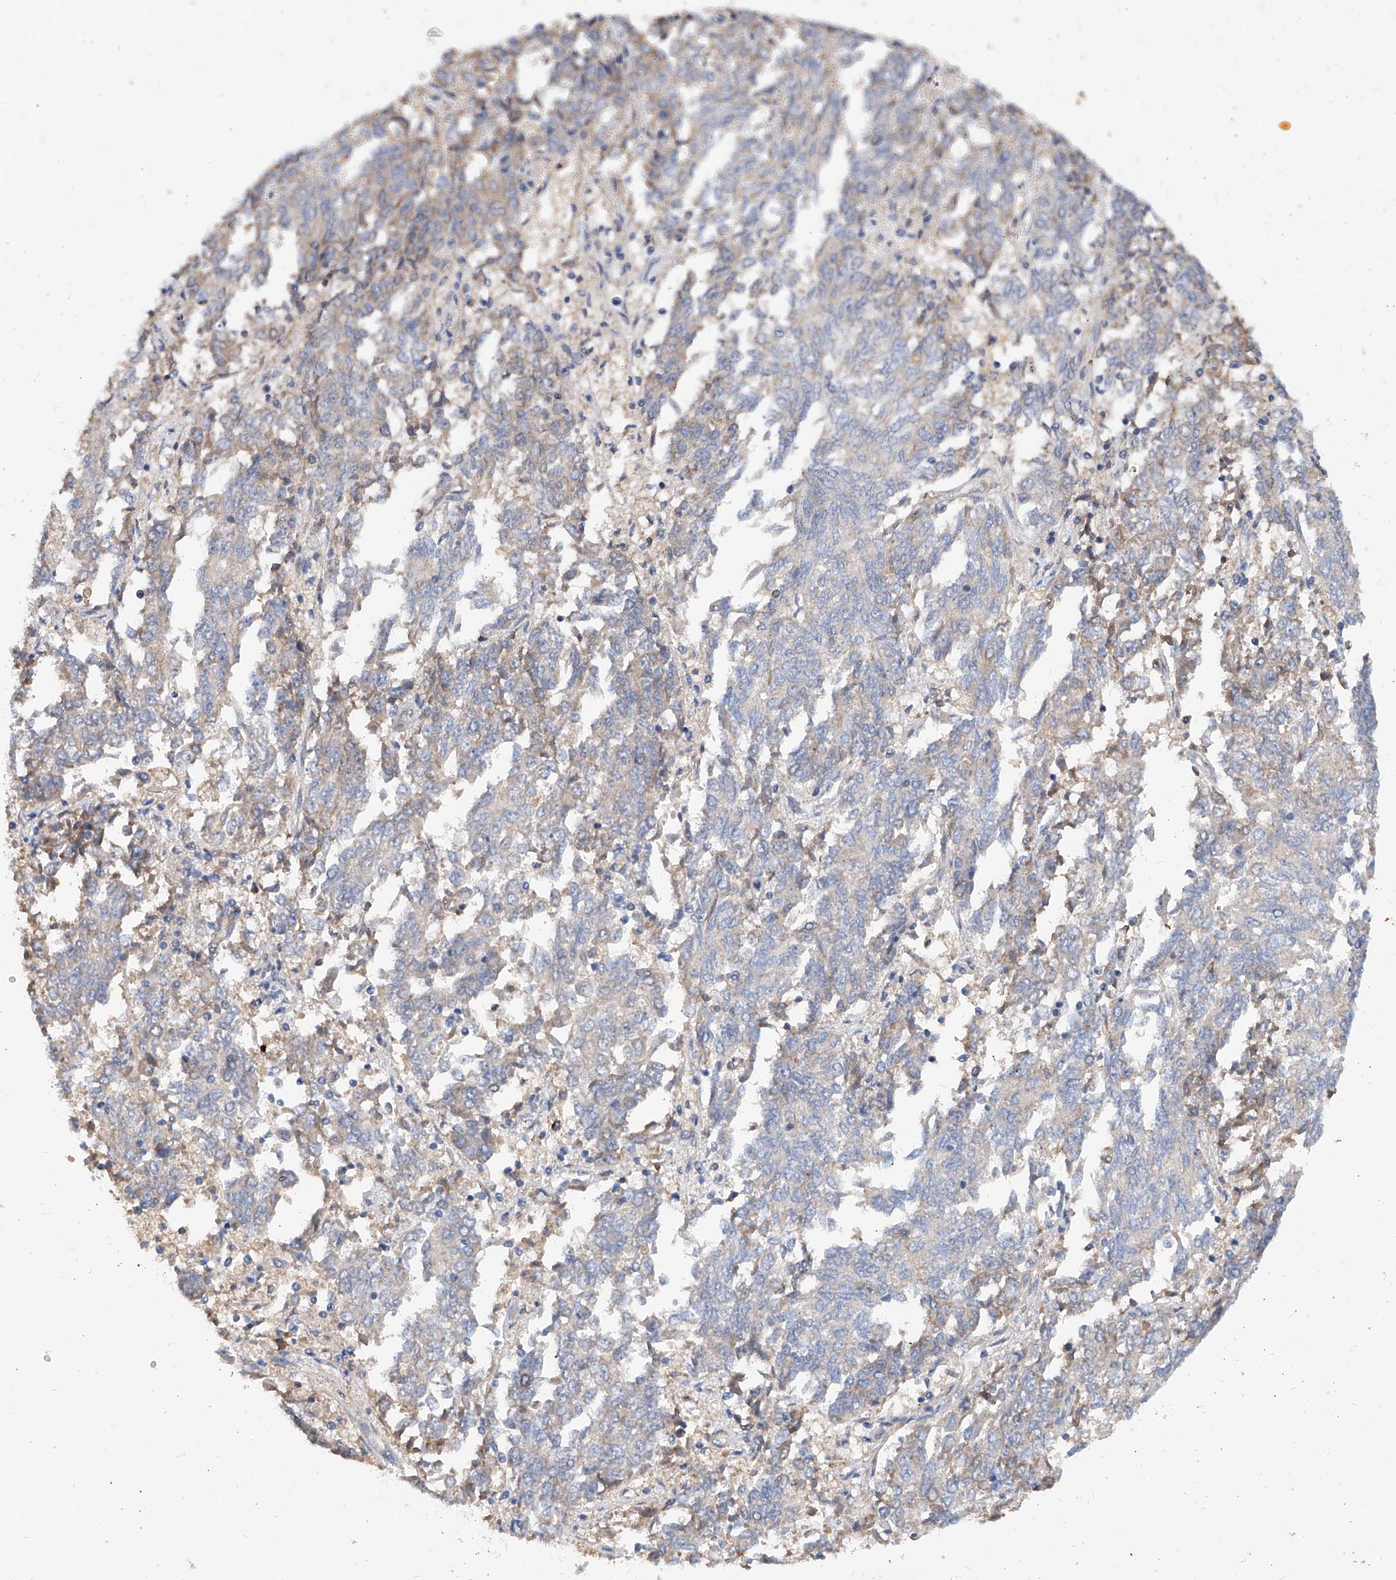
{"staining": {"intensity": "negative", "quantity": "none", "location": "none"}, "tissue": "endometrial cancer", "cell_type": "Tumor cells", "image_type": "cancer", "snomed": [{"axis": "morphology", "description": "Adenocarcinoma, NOS"}, {"axis": "topography", "description": "Endometrium"}], "caption": "An immunohistochemistry (IHC) micrograph of endometrial cancer (adenocarcinoma) is shown. There is no staining in tumor cells of endometrial cancer (adenocarcinoma). The staining is performed using DAB (3,3'-diaminobenzidine) brown chromogen with nuclei counter-stained in using hematoxylin.", "gene": "CARMIL3", "patient": {"sex": "female", "age": 80}}